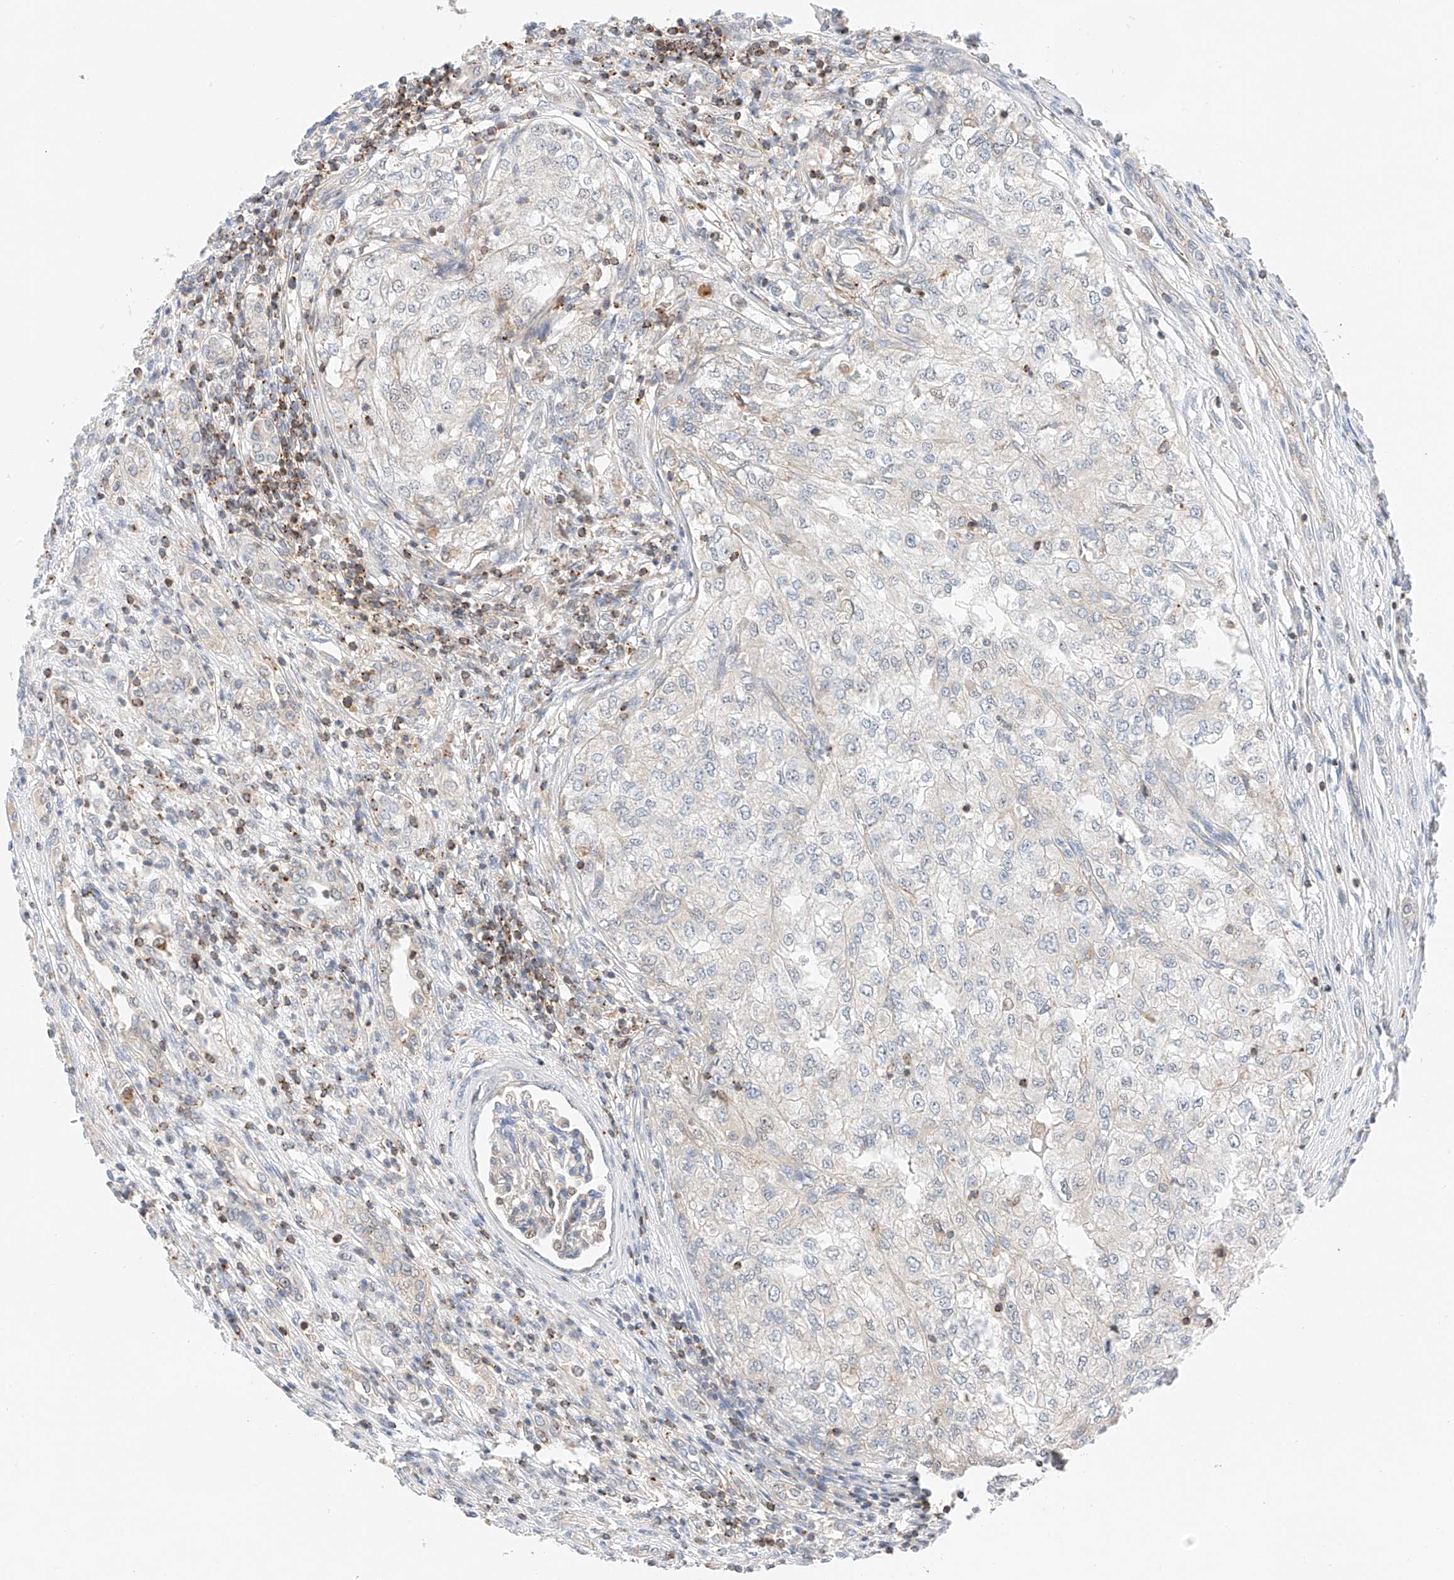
{"staining": {"intensity": "negative", "quantity": "none", "location": "none"}, "tissue": "renal cancer", "cell_type": "Tumor cells", "image_type": "cancer", "snomed": [{"axis": "morphology", "description": "Adenocarcinoma, NOS"}, {"axis": "topography", "description": "Kidney"}], "caption": "Immunohistochemistry (IHC) of renal cancer (adenocarcinoma) exhibits no expression in tumor cells.", "gene": "MFN2", "patient": {"sex": "female", "age": 54}}